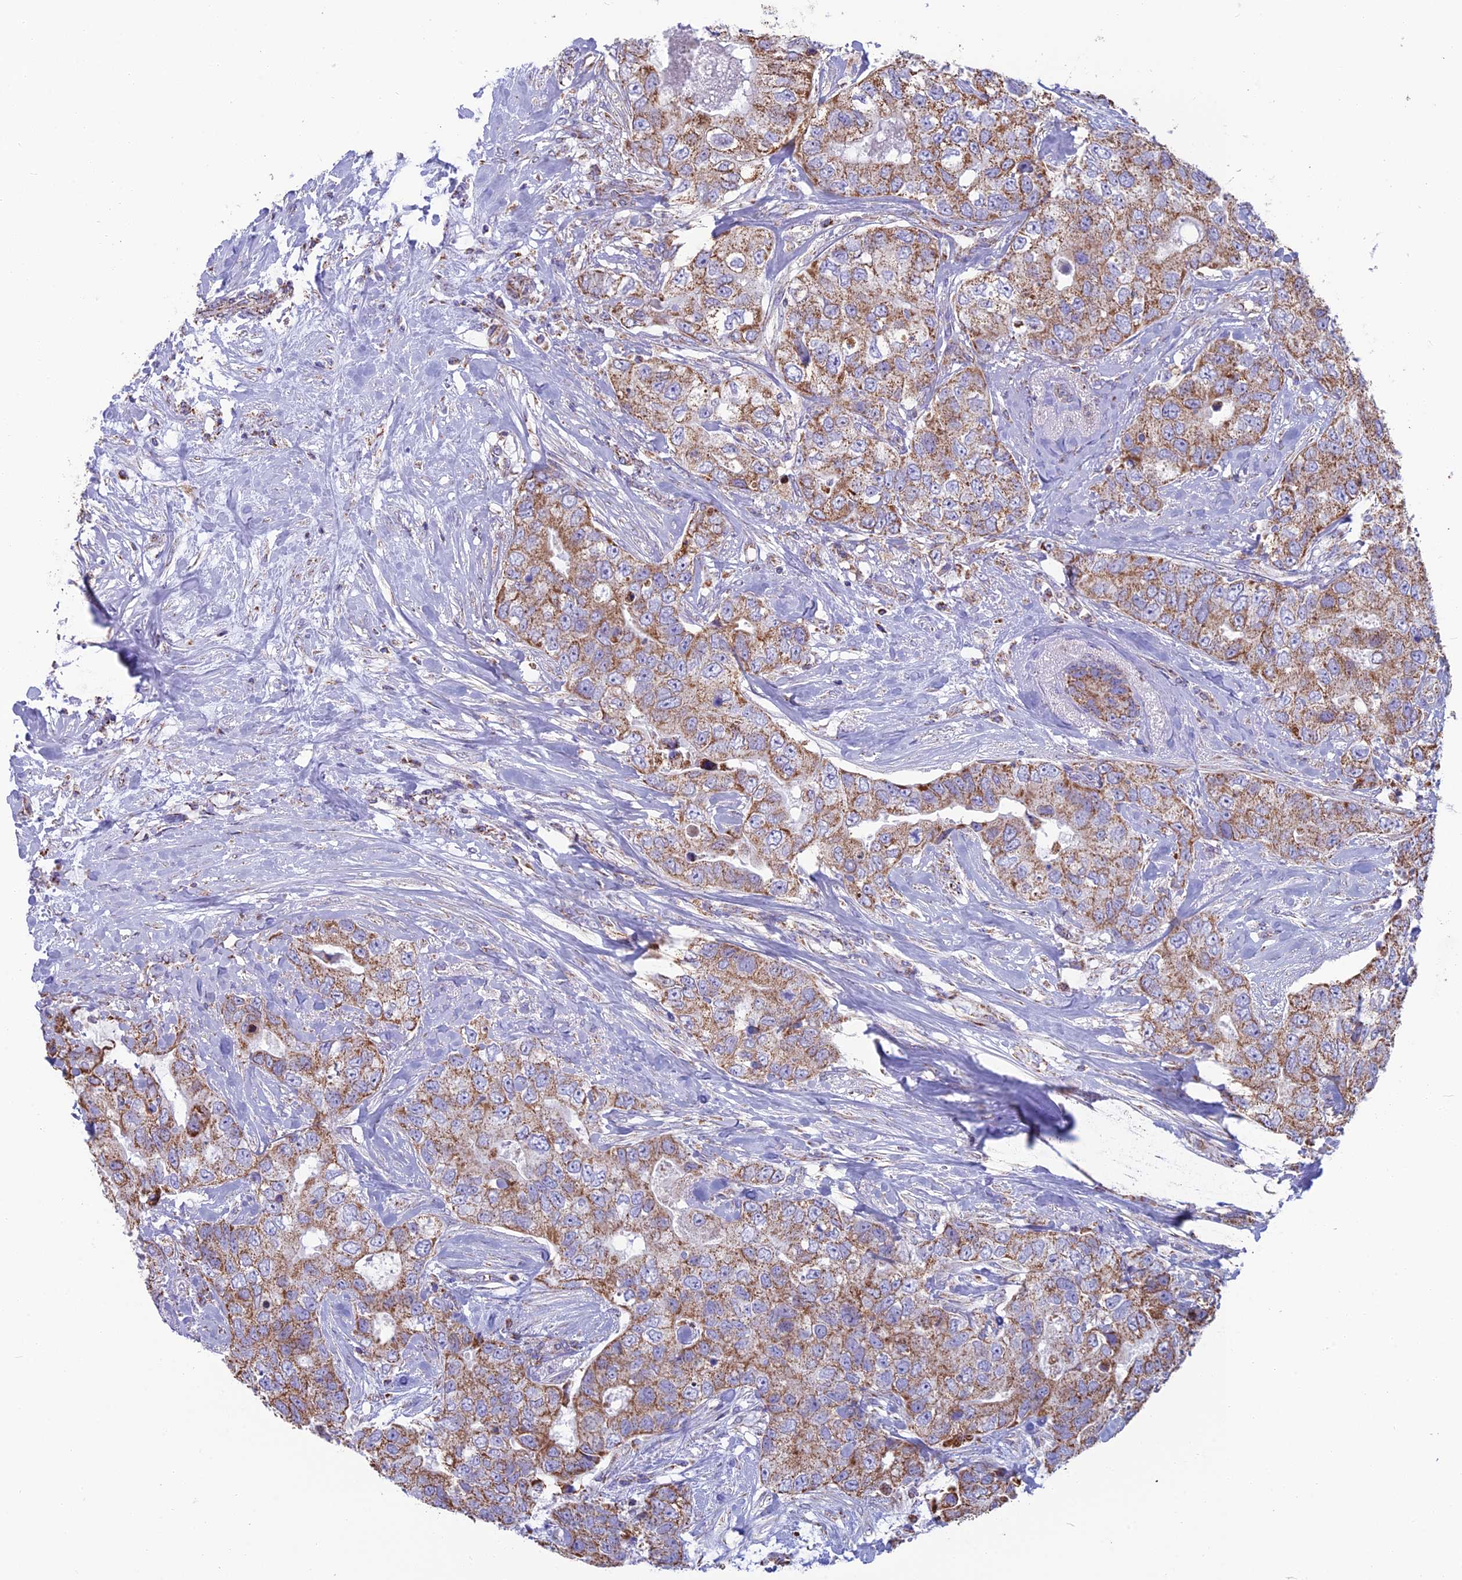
{"staining": {"intensity": "moderate", "quantity": ">75%", "location": "cytoplasmic/membranous"}, "tissue": "breast cancer", "cell_type": "Tumor cells", "image_type": "cancer", "snomed": [{"axis": "morphology", "description": "Duct carcinoma"}, {"axis": "topography", "description": "Breast"}], "caption": "Immunohistochemical staining of breast cancer demonstrates moderate cytoplasmic/membranous protein staining in approximately >75% of tumor cells. The staining is performed using DAB (3,3'-diaminobenzidine) brown chromogen to label protein expression. The nuclei are counter-stained blue using hematoxylin.", "gene": "CS", "patient": {"sex": "female", "age": 62}}